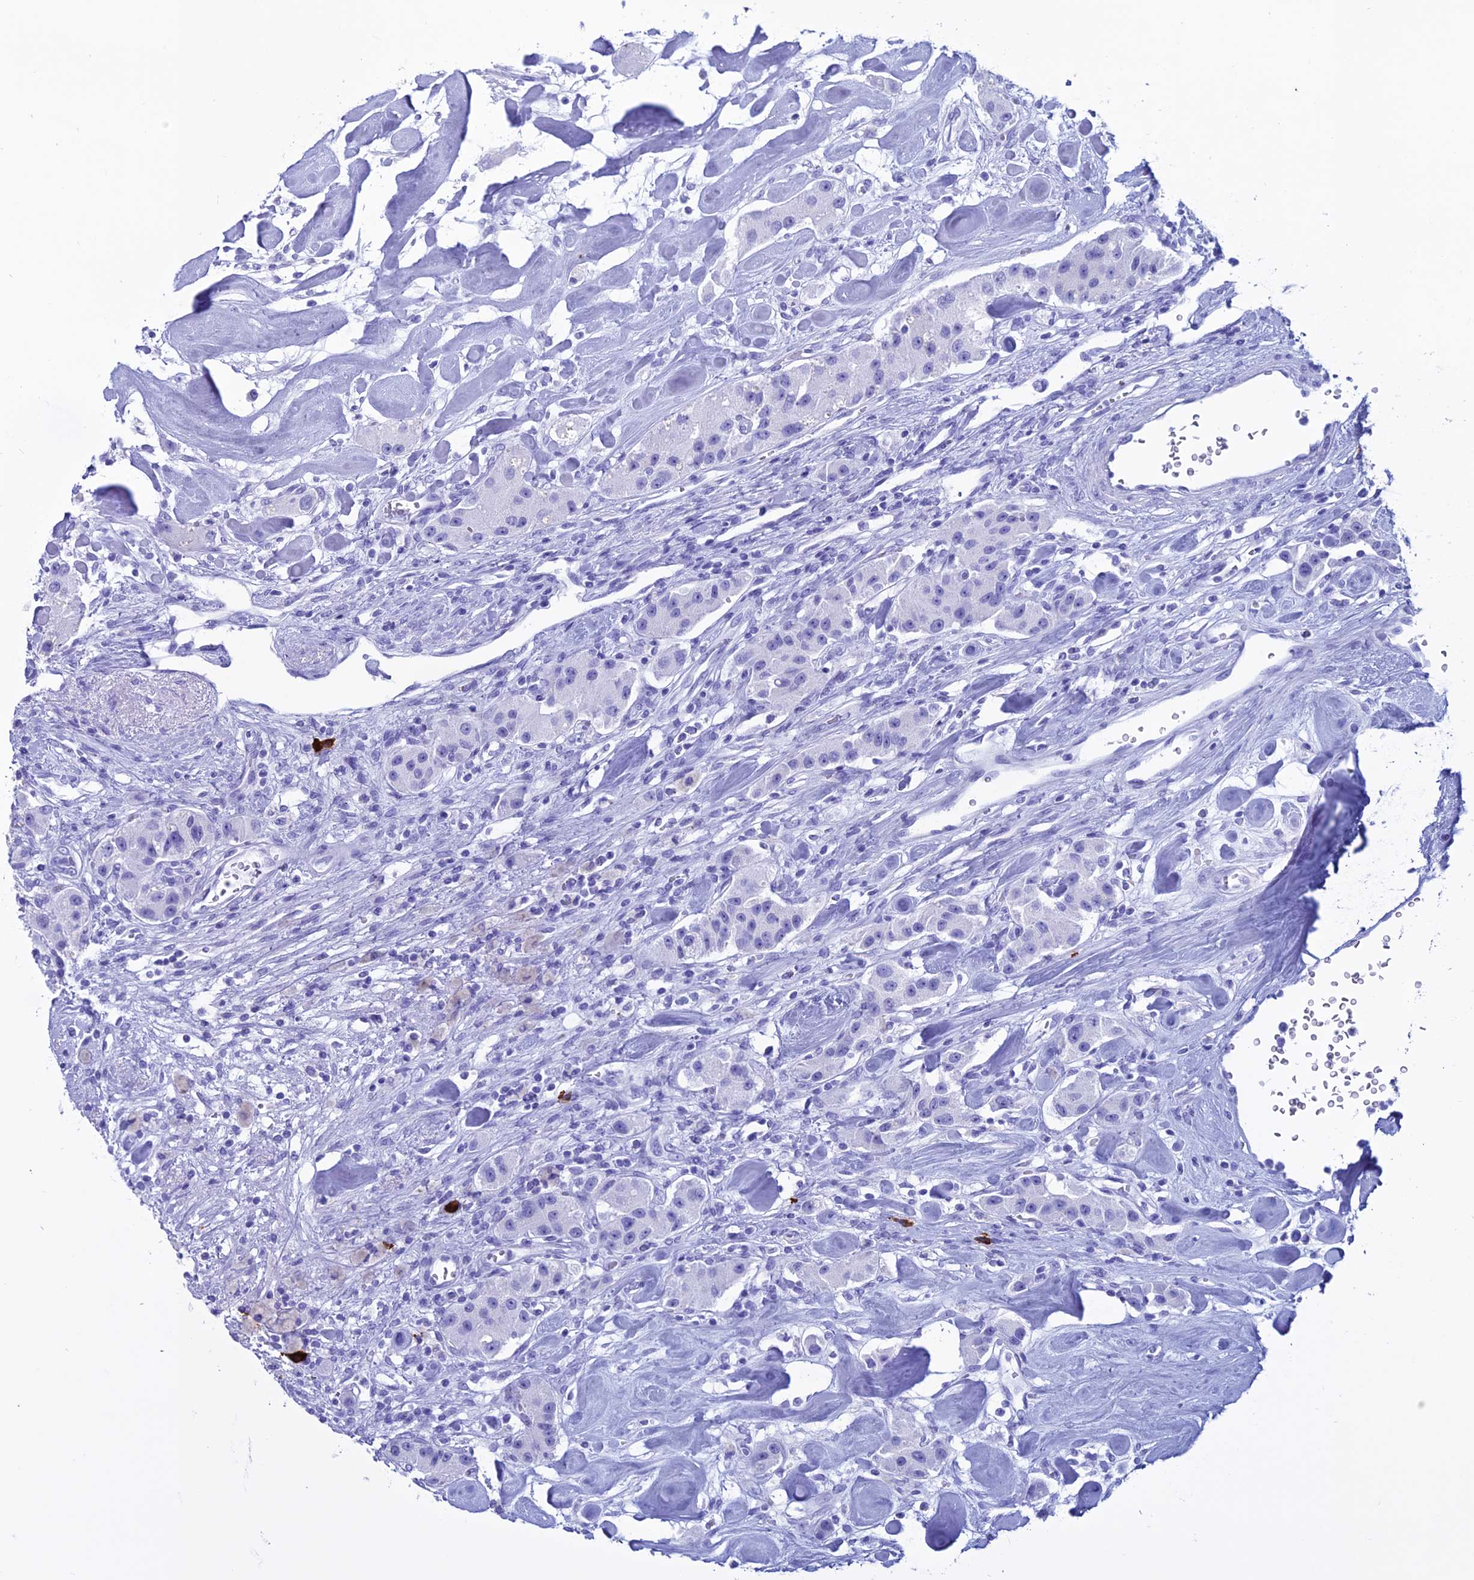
{"staining": {"intensity": "negative", "quantity": "none", "location": "none"}, "tissue": "carcinoid", "cell_type": "Tumor cells", "image_type": "cancer", "snomed": [{"axis": "morphology", "description": "Carcinoid, malignant, NOS"}, {"axis": "topography", "description": "Pancreas"}], "caption": "Tumor cells are negative for protein expression in human carcinoid (malignant). (DAB immunohistochemistry (IHC) with hematoxylin counter stain).", "gene": "MZB1", "patient": {"sex": "male", "age": 41}}